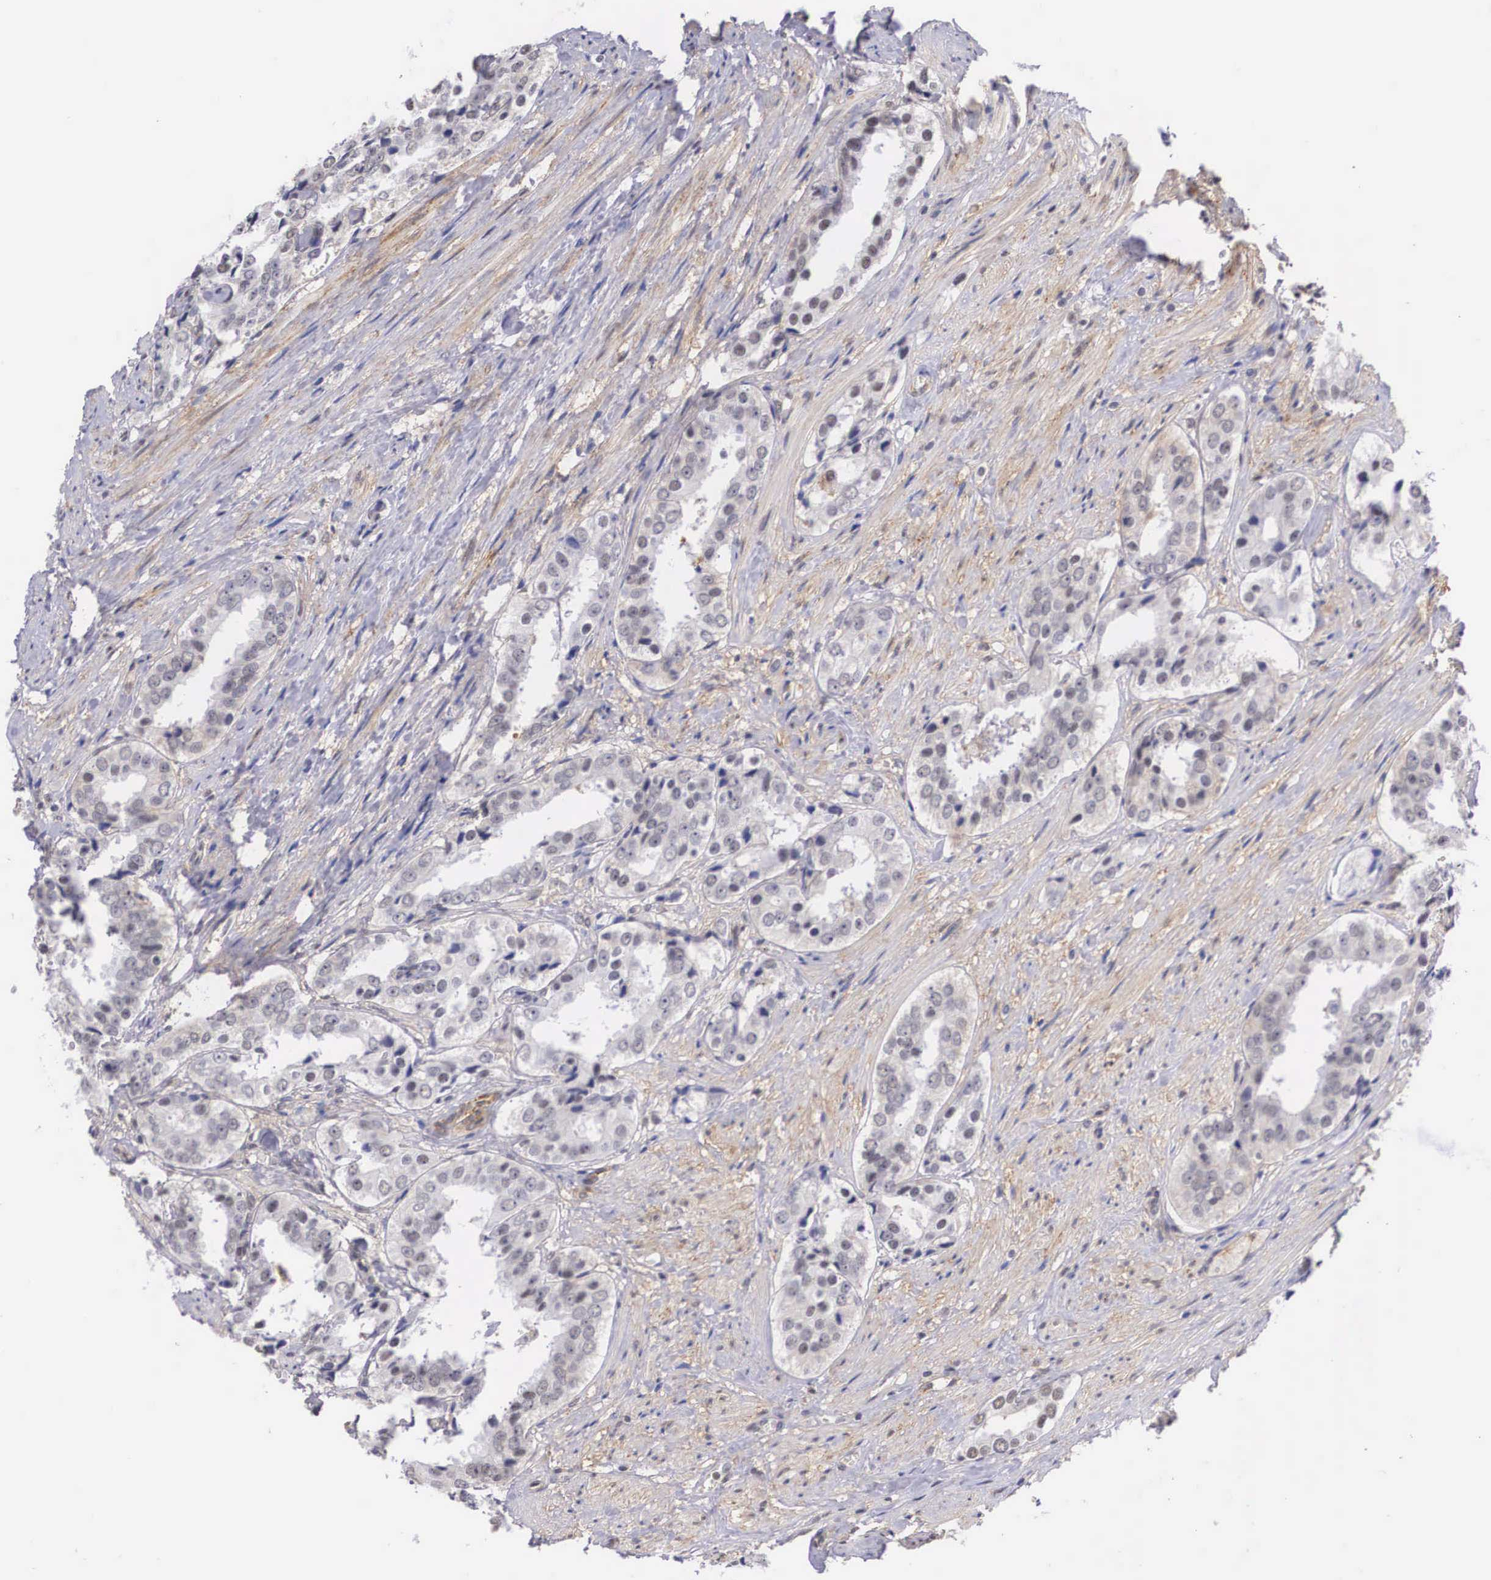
{"staining": {"intensity": "weak", "quantity": "<25%", "location": "nuclear"}, "tissue": "prostate cancer", "cell_type": "Tumor cells", "image_type": "cancer", "snomed": [{"axis": "morphology", "description": "Adenocarcinoma, Medium grade"}, {"axis": "topography", "description": "Prostate"}], "caption": "An image of human prostate medium-grade adenocarcinoma is negative for staining in tumor cells.", "gene": "NR4A2", "patient": {"sex": "male", "age": 73}}